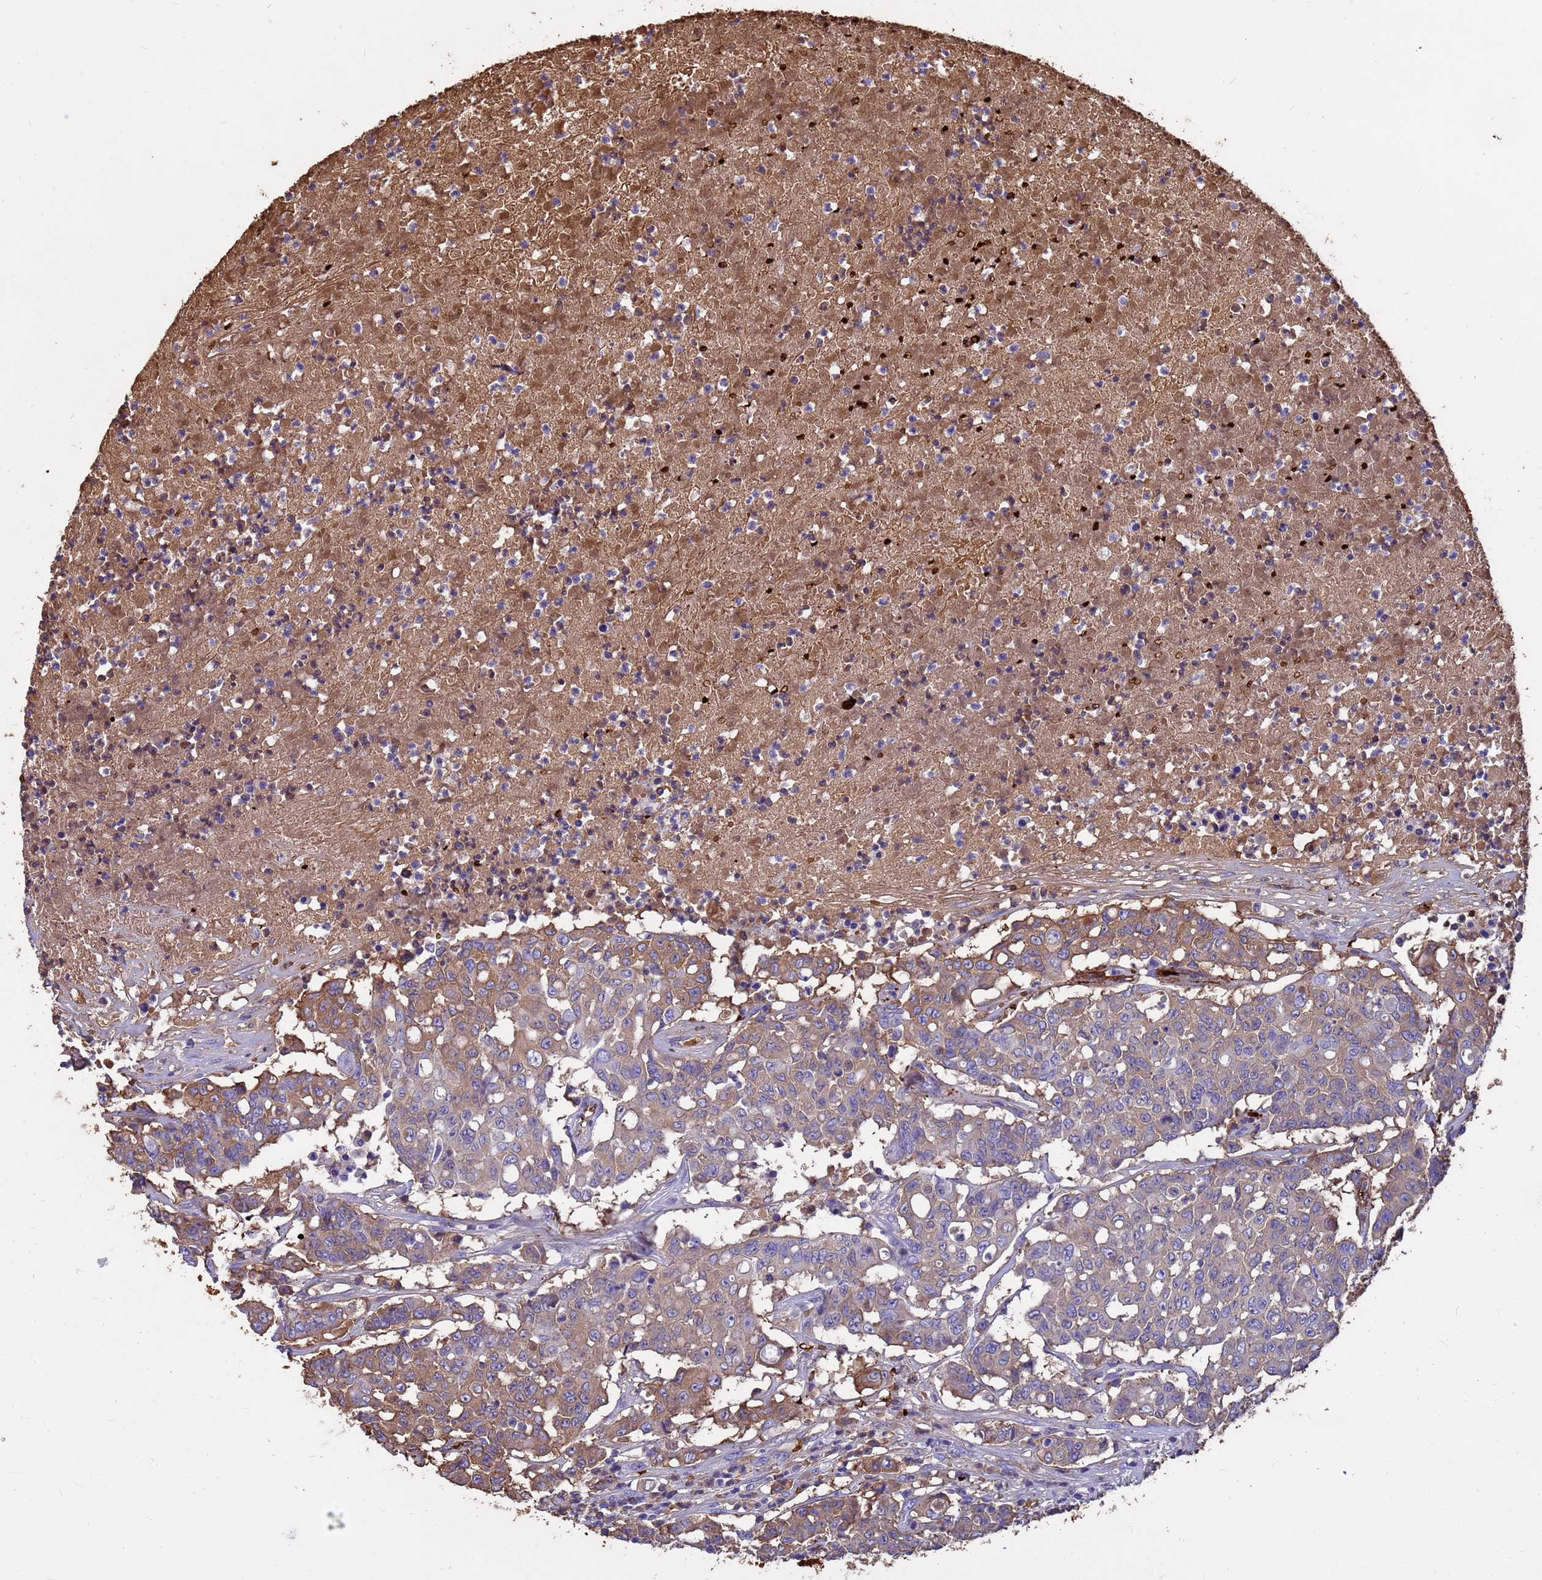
{"staining": {"intensity": "moderate", "quantity": "25%-75%", "location": "cytoplasmic/membranous"}, "tissue": "colorectal cancer", "cell_type": "Tumor cells", "image_type": "cancer", "snomed": [{"axis": "morphology", "description": "Adenocarcinoma, NOS"}, {"axis": "topography", "description": "Colon"}], "caption": "Moderate cytoplasmic/membranous expression is present in about 25%-75% of tumor cells in colorectal cancer.", "gene": "HBA2", "patient": {"sex": "male", "age": 51}}